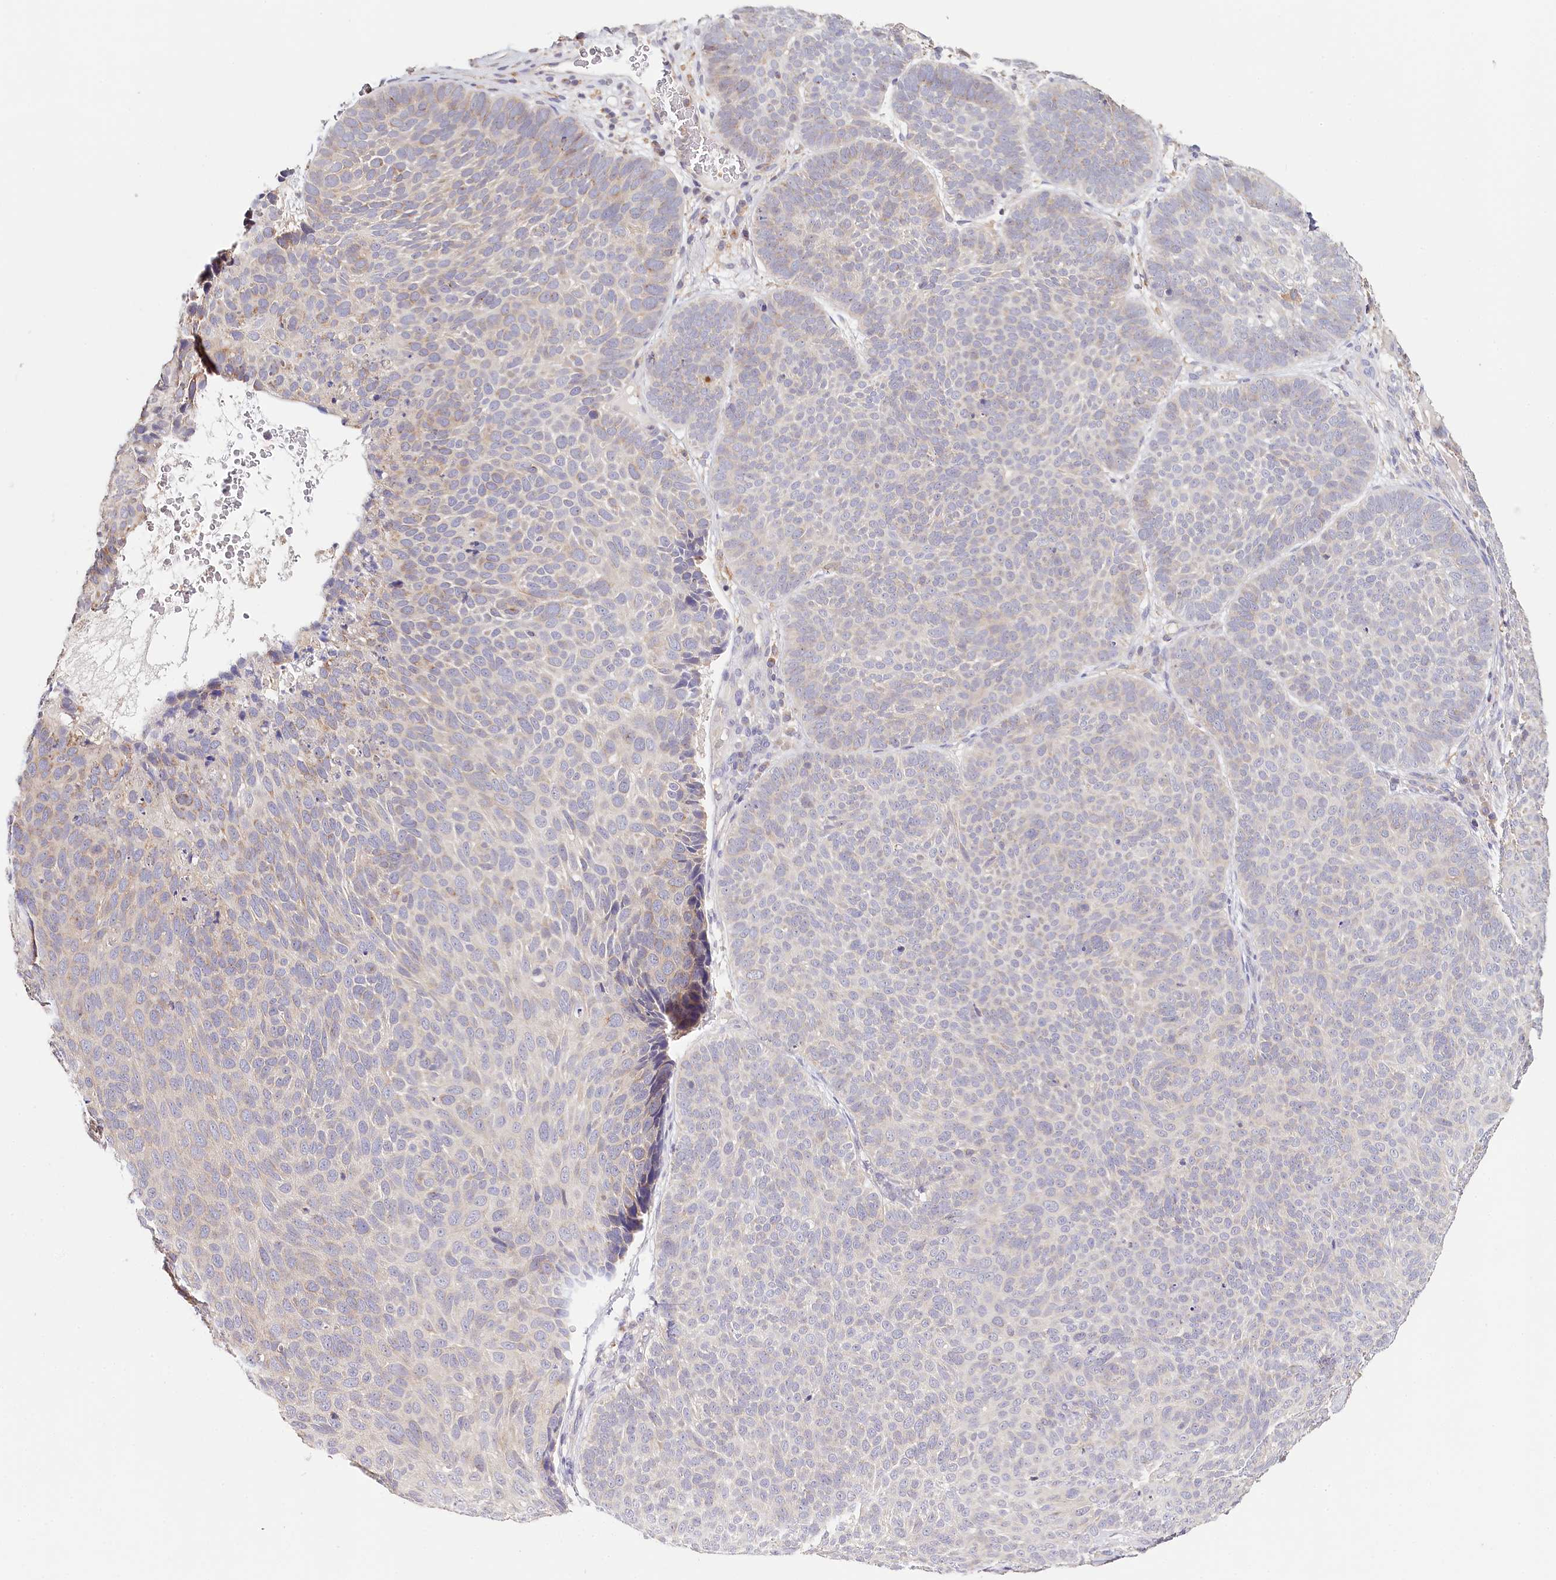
{"staining": {"intensity": "negative", "quantity": "none", "location": "none"}, "tissue": "skin cancer", "cell_type": "Tumor cells", "image_type": "cancer", "snomed": [{"axis": "morphology", "description": "Basal cell carcinoma"}, {"axis": "topography", "description": "Skin"}], "caption": "Micrograph shows no protein positivity in tumor cells of basal cell carcinoma (skin) tissue.", "gene": "DAPK1", "patient": {"sex": "male", "age": 85}}